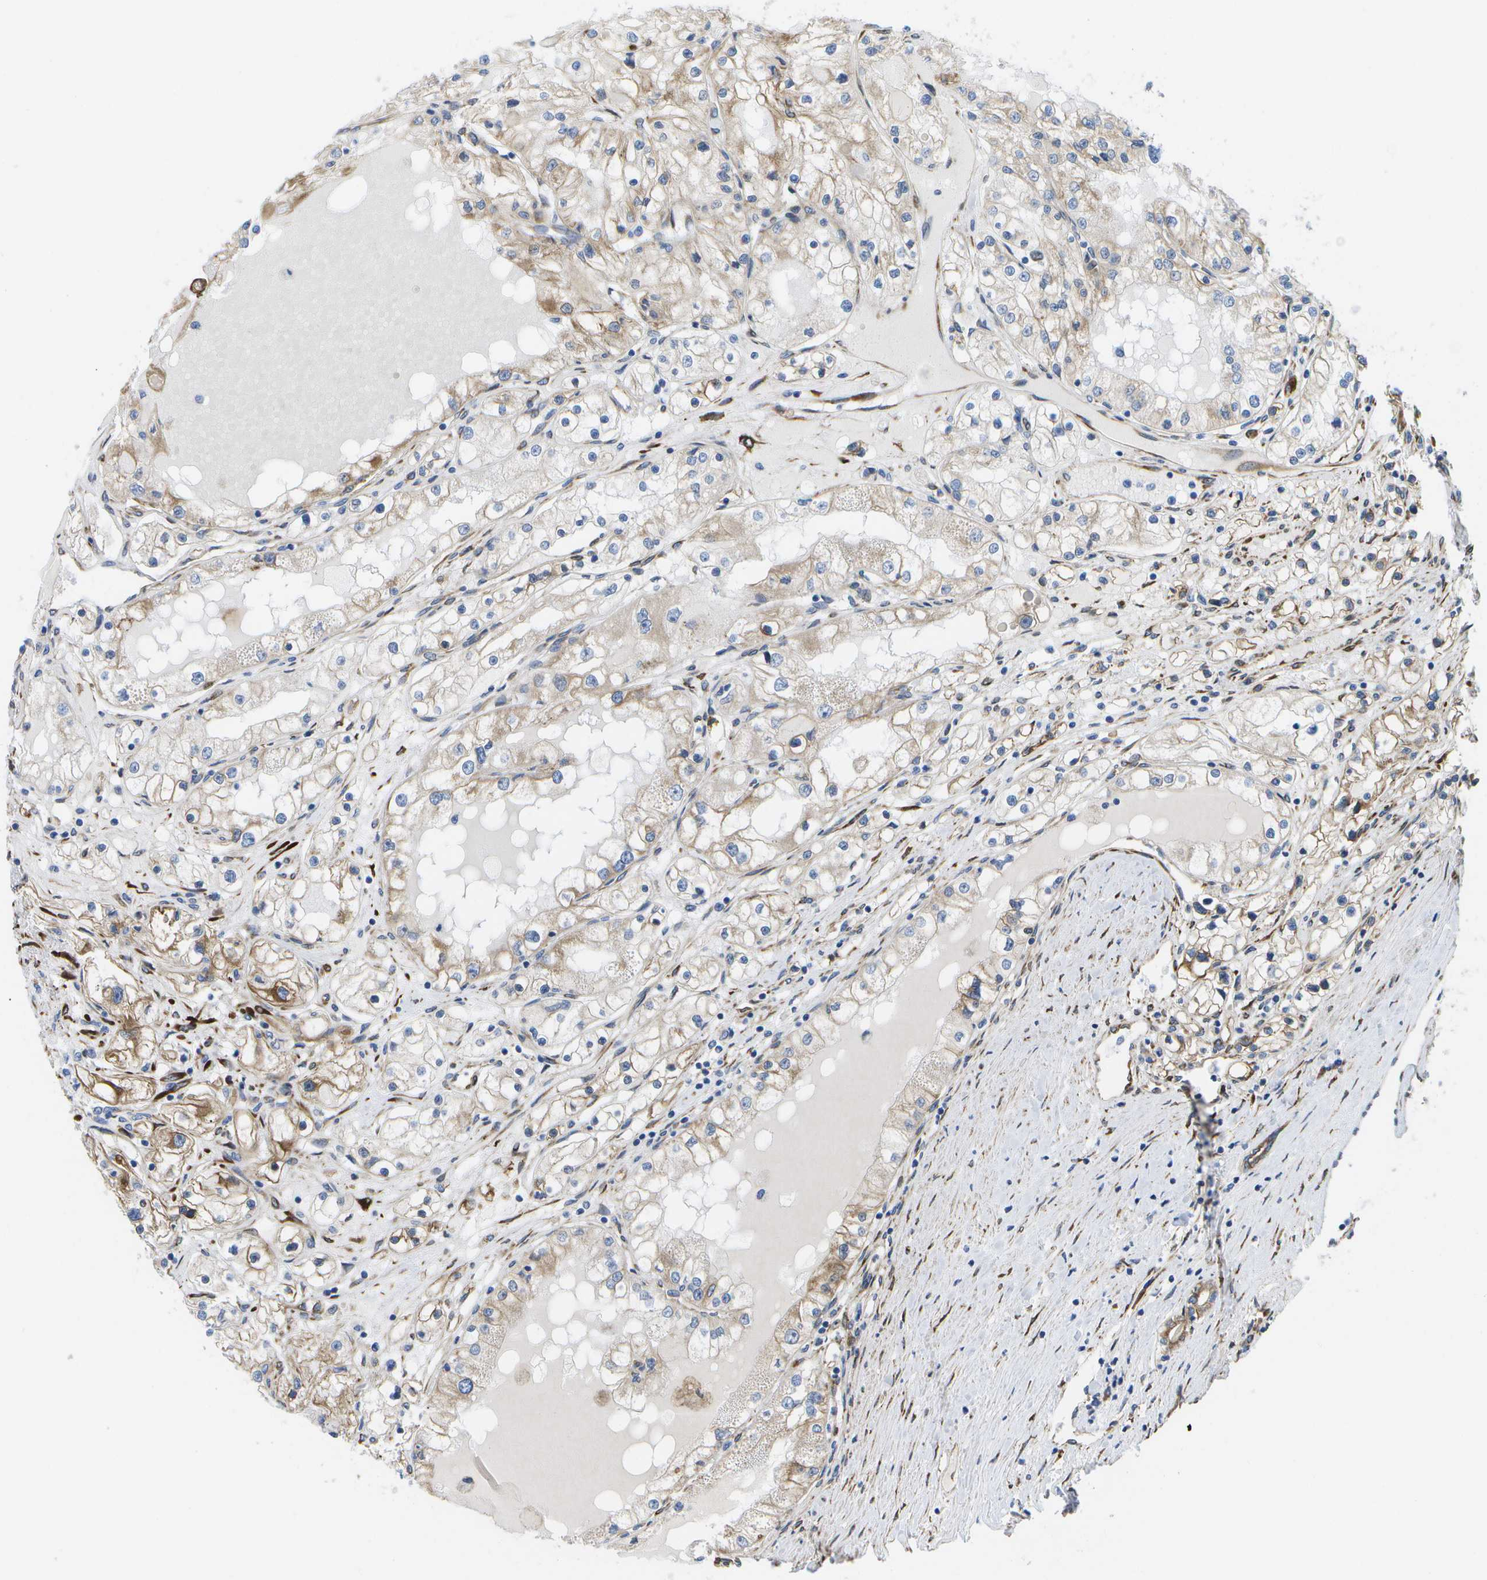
{"staining": {"intensity": "moderate", "quantity": "<25%", "location": "cytoplasmic/membranous"}, "tissue": "renal cancer", "cell_type": "Tumor cells", "image_type": "cancer", "snomed": [{"axis": "morphology", "description": "Adenocarcinoma, NOS"}, {"axis": "topography", "description": "Kidney"}], "caption": "This image exhibits IHC staining of human renal cancer, with low moderate cytoplasmic/membranous positivity in approximately <25% of tumor cells.", "gene": "ZDHHC17", "patient": {"sex": "male", "age": 68}}